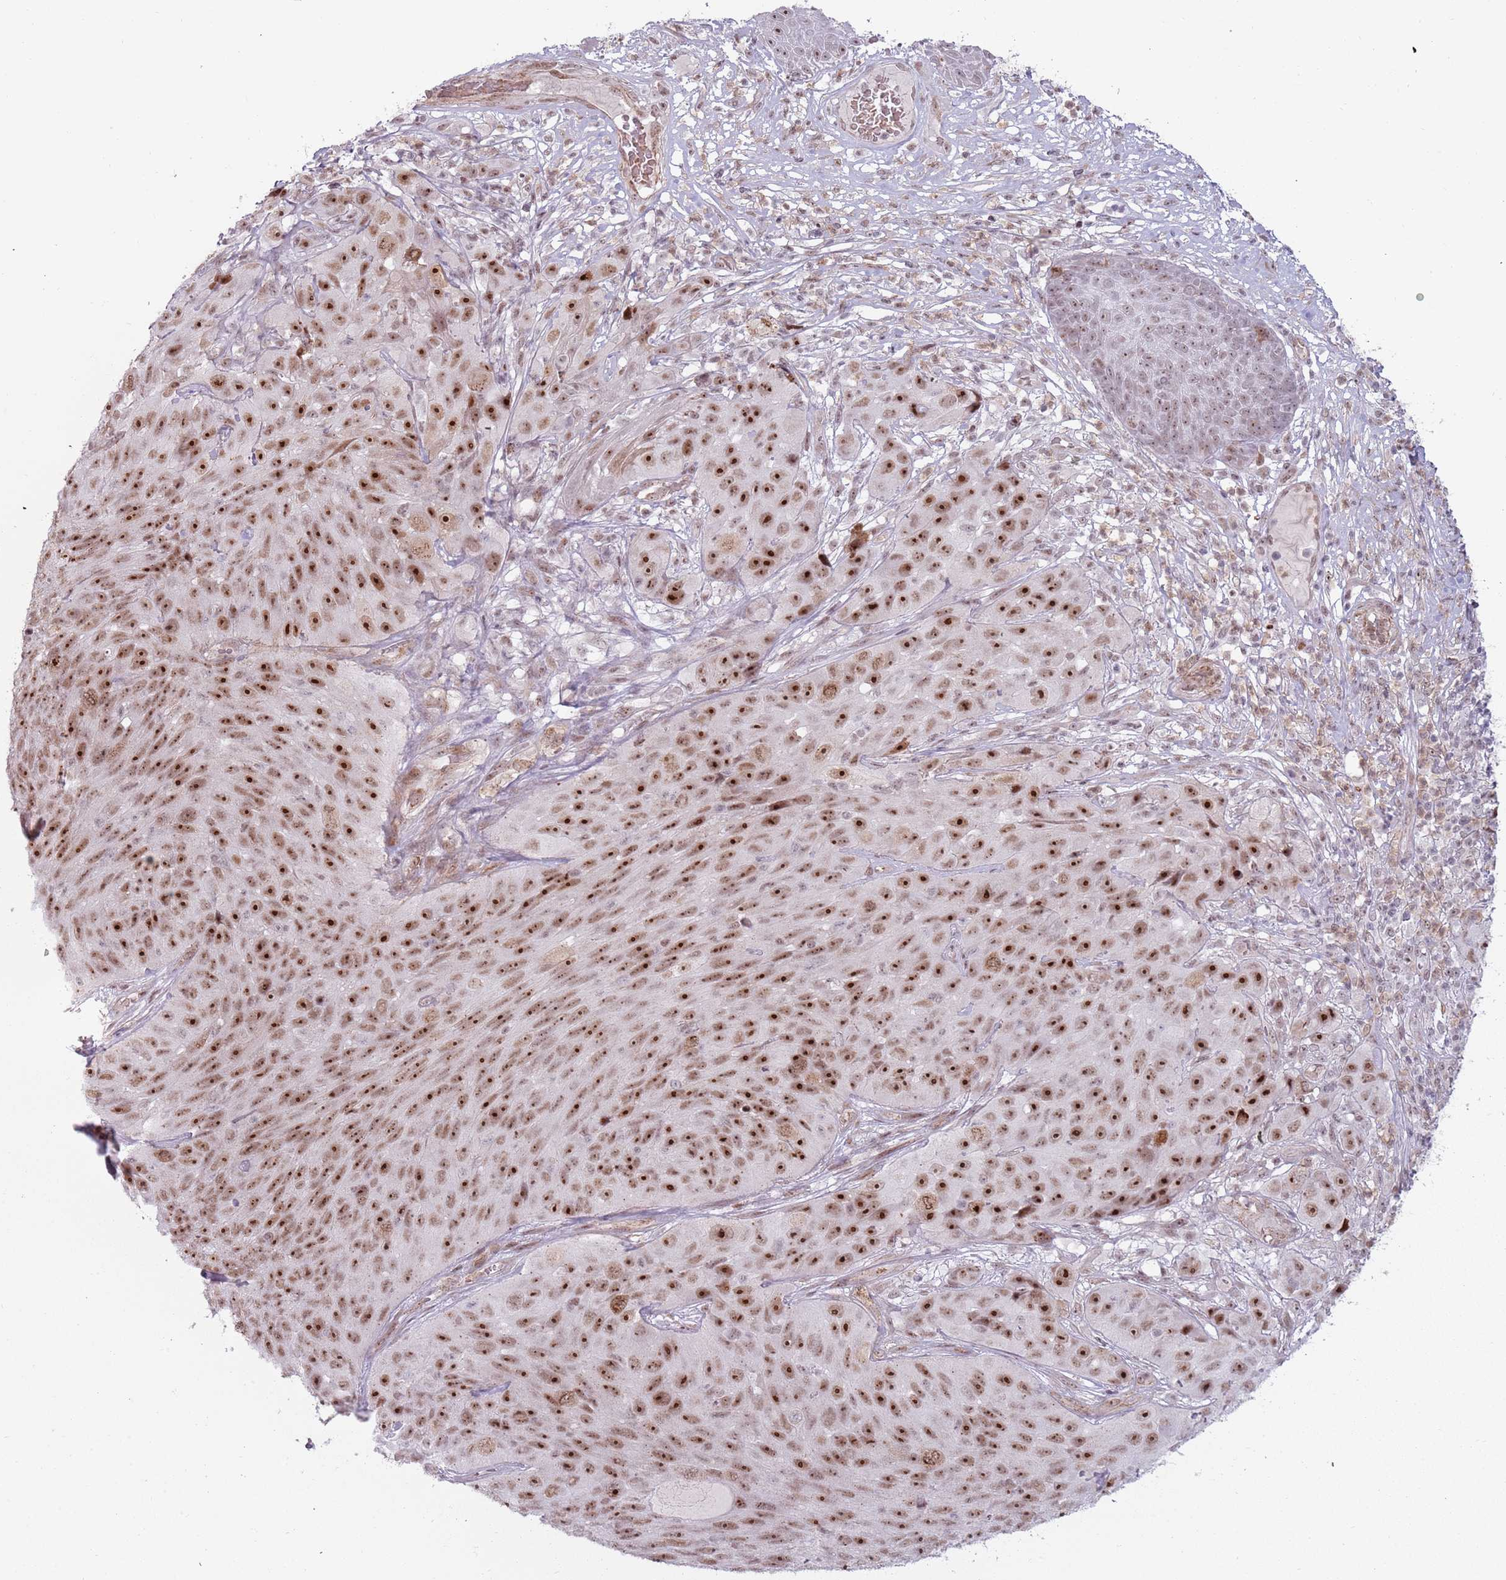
{"staining": {"intensity": "strong", "quantity": ">75%", "location": "nuclear"}, "tissue": "skin cancer", "cell_type": "Tumor cells", "image_type": "cancer", "snomed": [{"axis": "morphology", "description": "Squamous cell carcinoma, NOS"}, {"axis": "topography", "description": "Skin"}], "caption": "Brown immunohistochemical staining in human skin squamous cell carcinoma reveals strong nuclear staining in approximately >75% of tumor cells. (brown staining indicates protein expression, while blue staining denotes nuclei).", "gene": "REXO4", "patient": {"sex": "female", "age": 87}}